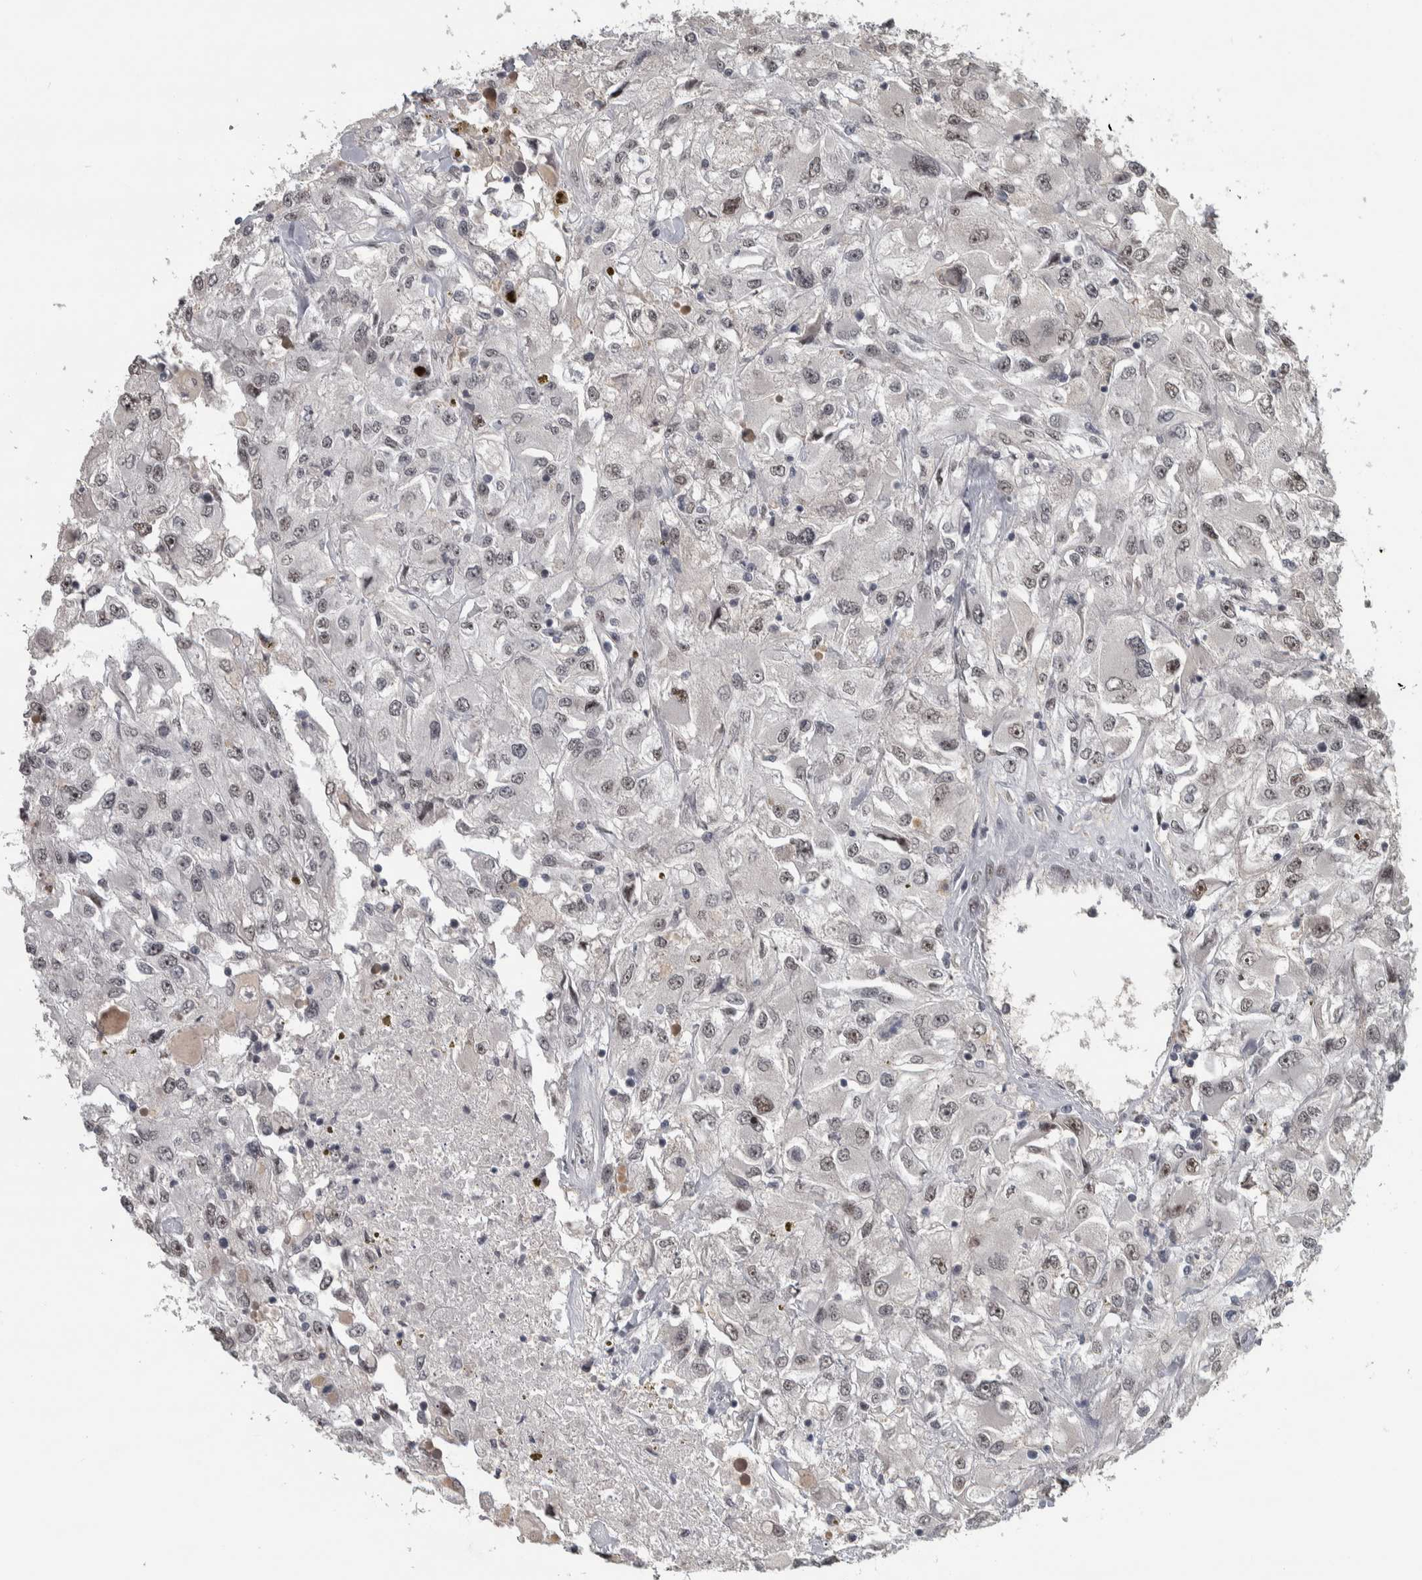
{"staining": {"intensity": "weak", "quantity": ">75%", "location": "nuclear"}, "tissue": "renal cancer", "cell_type": "Tumor cells", "image_type": "cancer", "snomed": [{"axis": "morphology", "description": "Adenocarcinoma, NOS"}, {"axis": "topography", "description": "Kidney"}], "caption": "The histopathology image exhibits a brown stain indicating the presence of a protein in the nuclear of tumor cells in adenocarcinoma (renal). (IHC, brightfield microscopy, high magnification).", "gene": "DDX42", "patient": {"sex": "female", "age": 52}}